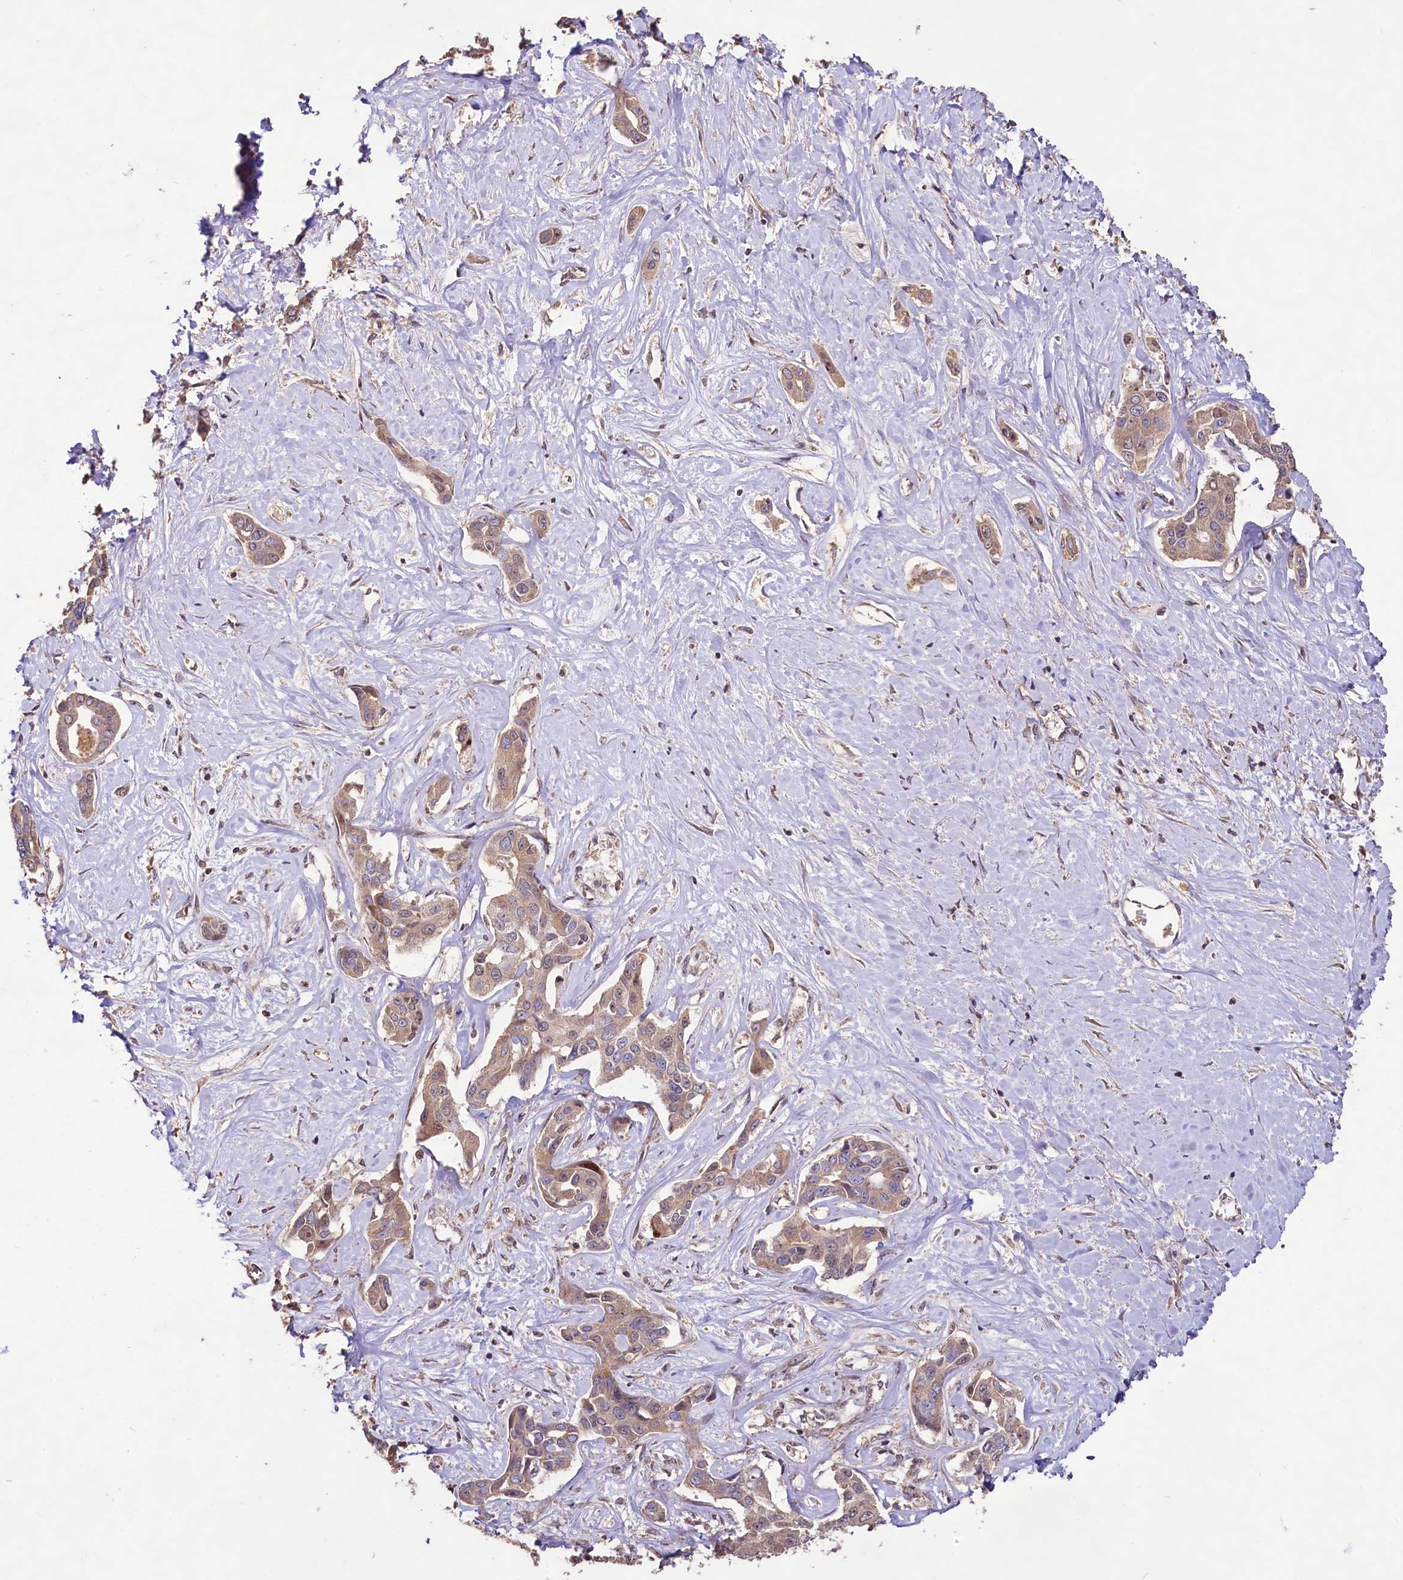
{"staining": {"intensity": "weak", "quantity": ">75%", "location": "cytoplasmic/membranous,nuclear"}, "tissue": "liver cancer", "cell_type": "Tumor cells", "image_type": "cancer", "snomed": [{"axis": "morphology", "description": "Cholangiocarcinoma"}, {"axis": "topography", "description": "Liver"}], "caption": "Tumor cells demonstrate weak cytoplasmic/membranous and nuclear positivity in about >75% of cells in liver cancer (cholangiocarcinoma).", "gene": "RRP8", "patient": {"sex": "male", "age": 59}}